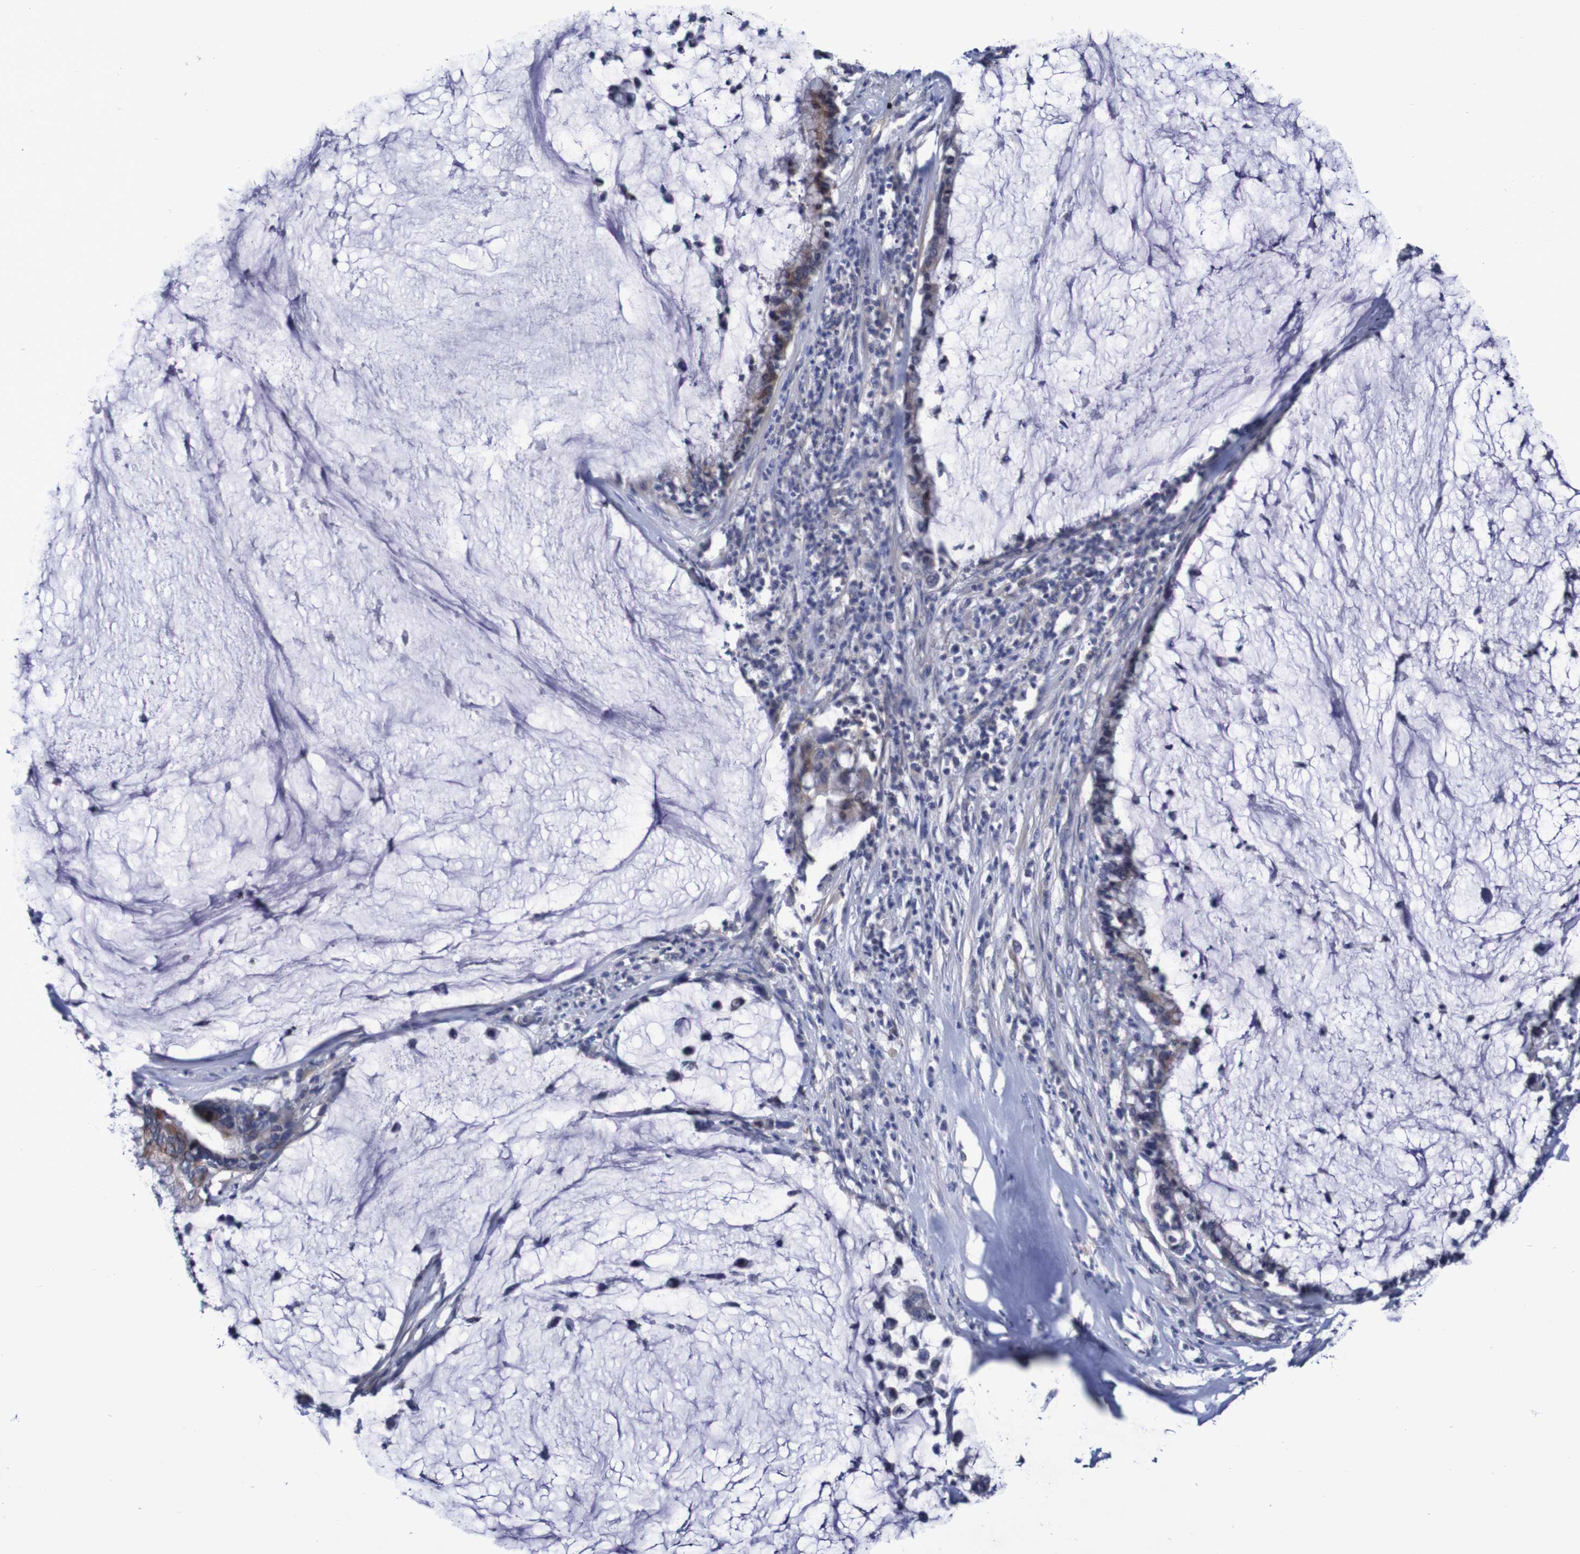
{"staining": {"intensity": "moderate", "quantity": "<25%", "location": "cytoplasmic/membranous"}, "tissue": "pancreatic cancer", "cell_type": "Tumor cells", "image_type": "cancer", "snomed": [{"axis": "morphology", "description": "Adenocarcinoma, NOS"}, {"axis": "topography", "description": "Pancreas"}], "caption": "Protein staining of pancreatic cancer (adenocarcinoma) tissue displays moderate cytoplasmic/membranous expression in approximately <25% of tumor cells. (DAB IHC, brown staining for protein, blue staining for nuclei).", "gene": "ACVR1C", "patient": {"sex": "male", "age": 41}}